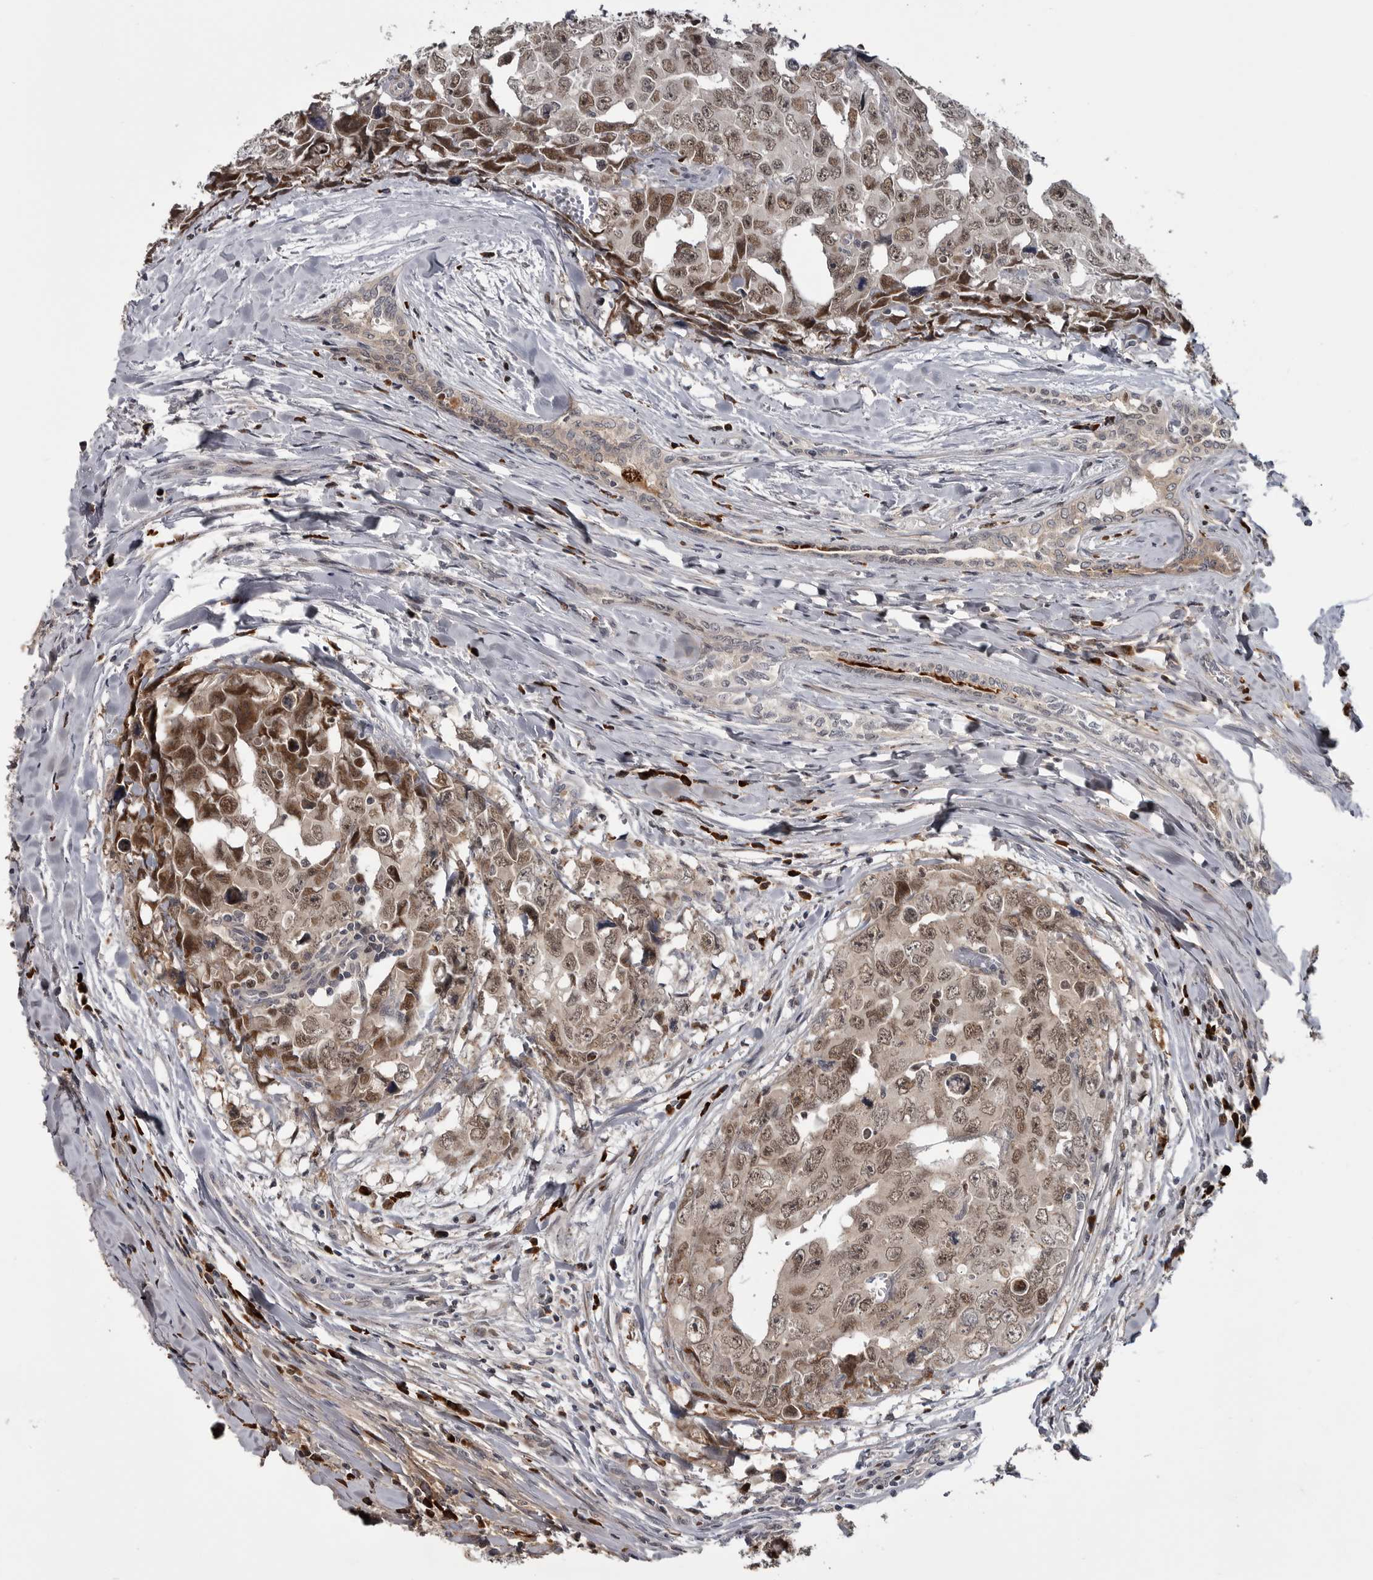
{"staining": {"intensity": "moderate", "quantity": ">75%", "location": "cytoplasmic/membranous,nuclear"}, "tissue": "testis cancer", "cell_type": "Tumor cells", "image_type": "cancer", "snomed": [{"axis": "morphology", "description": "Carcinoma, Embryonal, NOS"}, {"axis": "topography", "description": "Testis"}], "caption": "Immunohistochemistry (IHC) (DAB (3,3'-diaminobenzidine)) staining of embryonal carcinoma (testis) displays moderate cytoplasmic/membranous and nuclear protein expression in approximately >75% of tumor cells. Nuclei are stained in blue.", "gene": "ZNF277", "patient": {"sex": "male", "age": 28}}